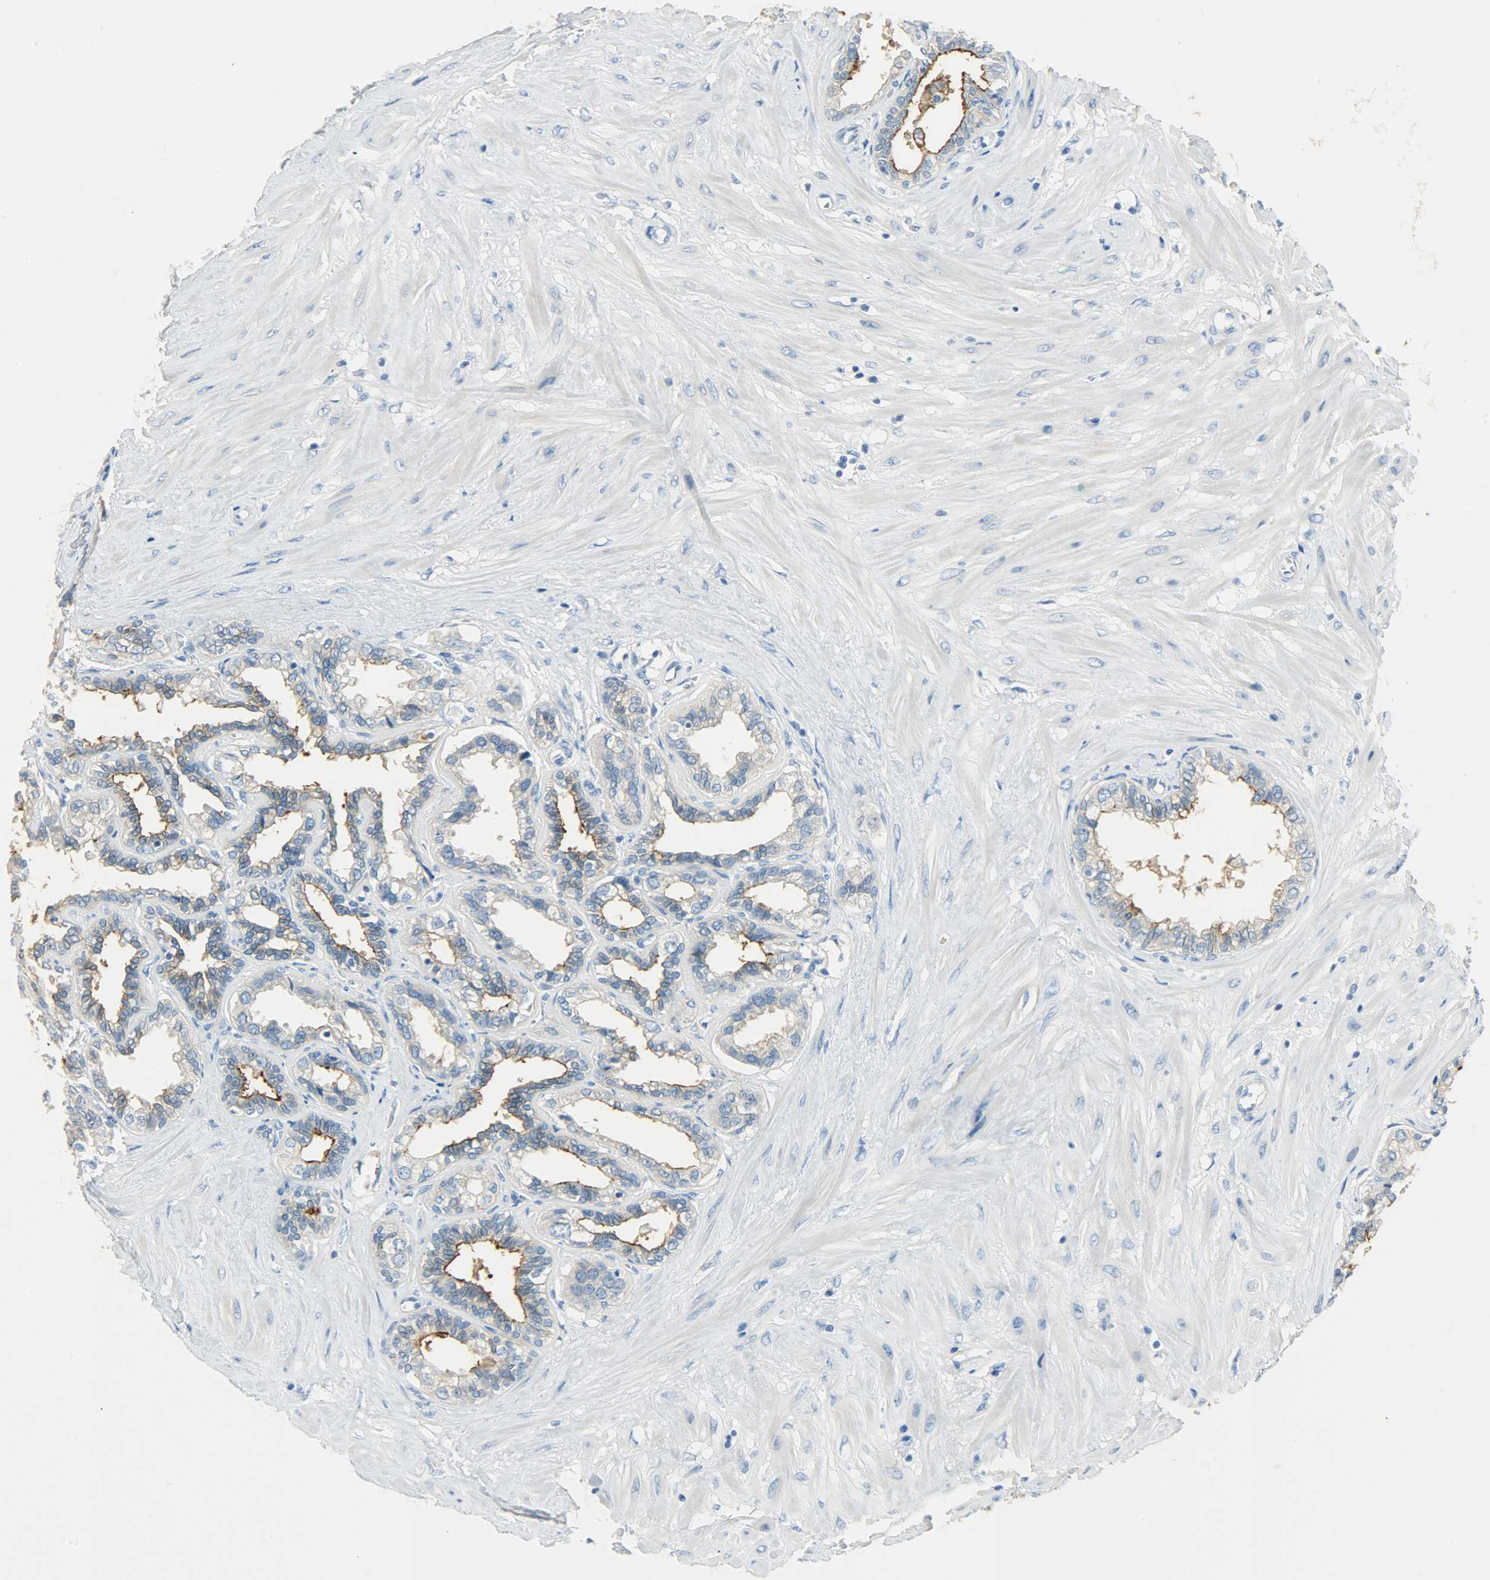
{"staining": {"intensity": "strong", "quantity": ">75%", "location": "cytoplasmic/membranous"}, "tissue": "seminal vesicle", "cell_type": "Glandular cells", "image_type": "normal", "snomed": [{"axis": "morphology", "description": "Normal tissue, NOS"}, {"axis": "morphology", "description": "Inflammation, NOS"}, {"axis": "topography", "description": "Urinary bladder"}, {"axis": "topography", "description": "Prostate"}, {"axis": "topography", "description": "Seminal veicle"}], "caption": "A histopathology image of human seminal vesicle stained for a protein demonstrates strong cytoplasmic/membranous brown staining in glandular cells.", "gene": "PROM1", "patient": {"sex": "male", "age": 82}}